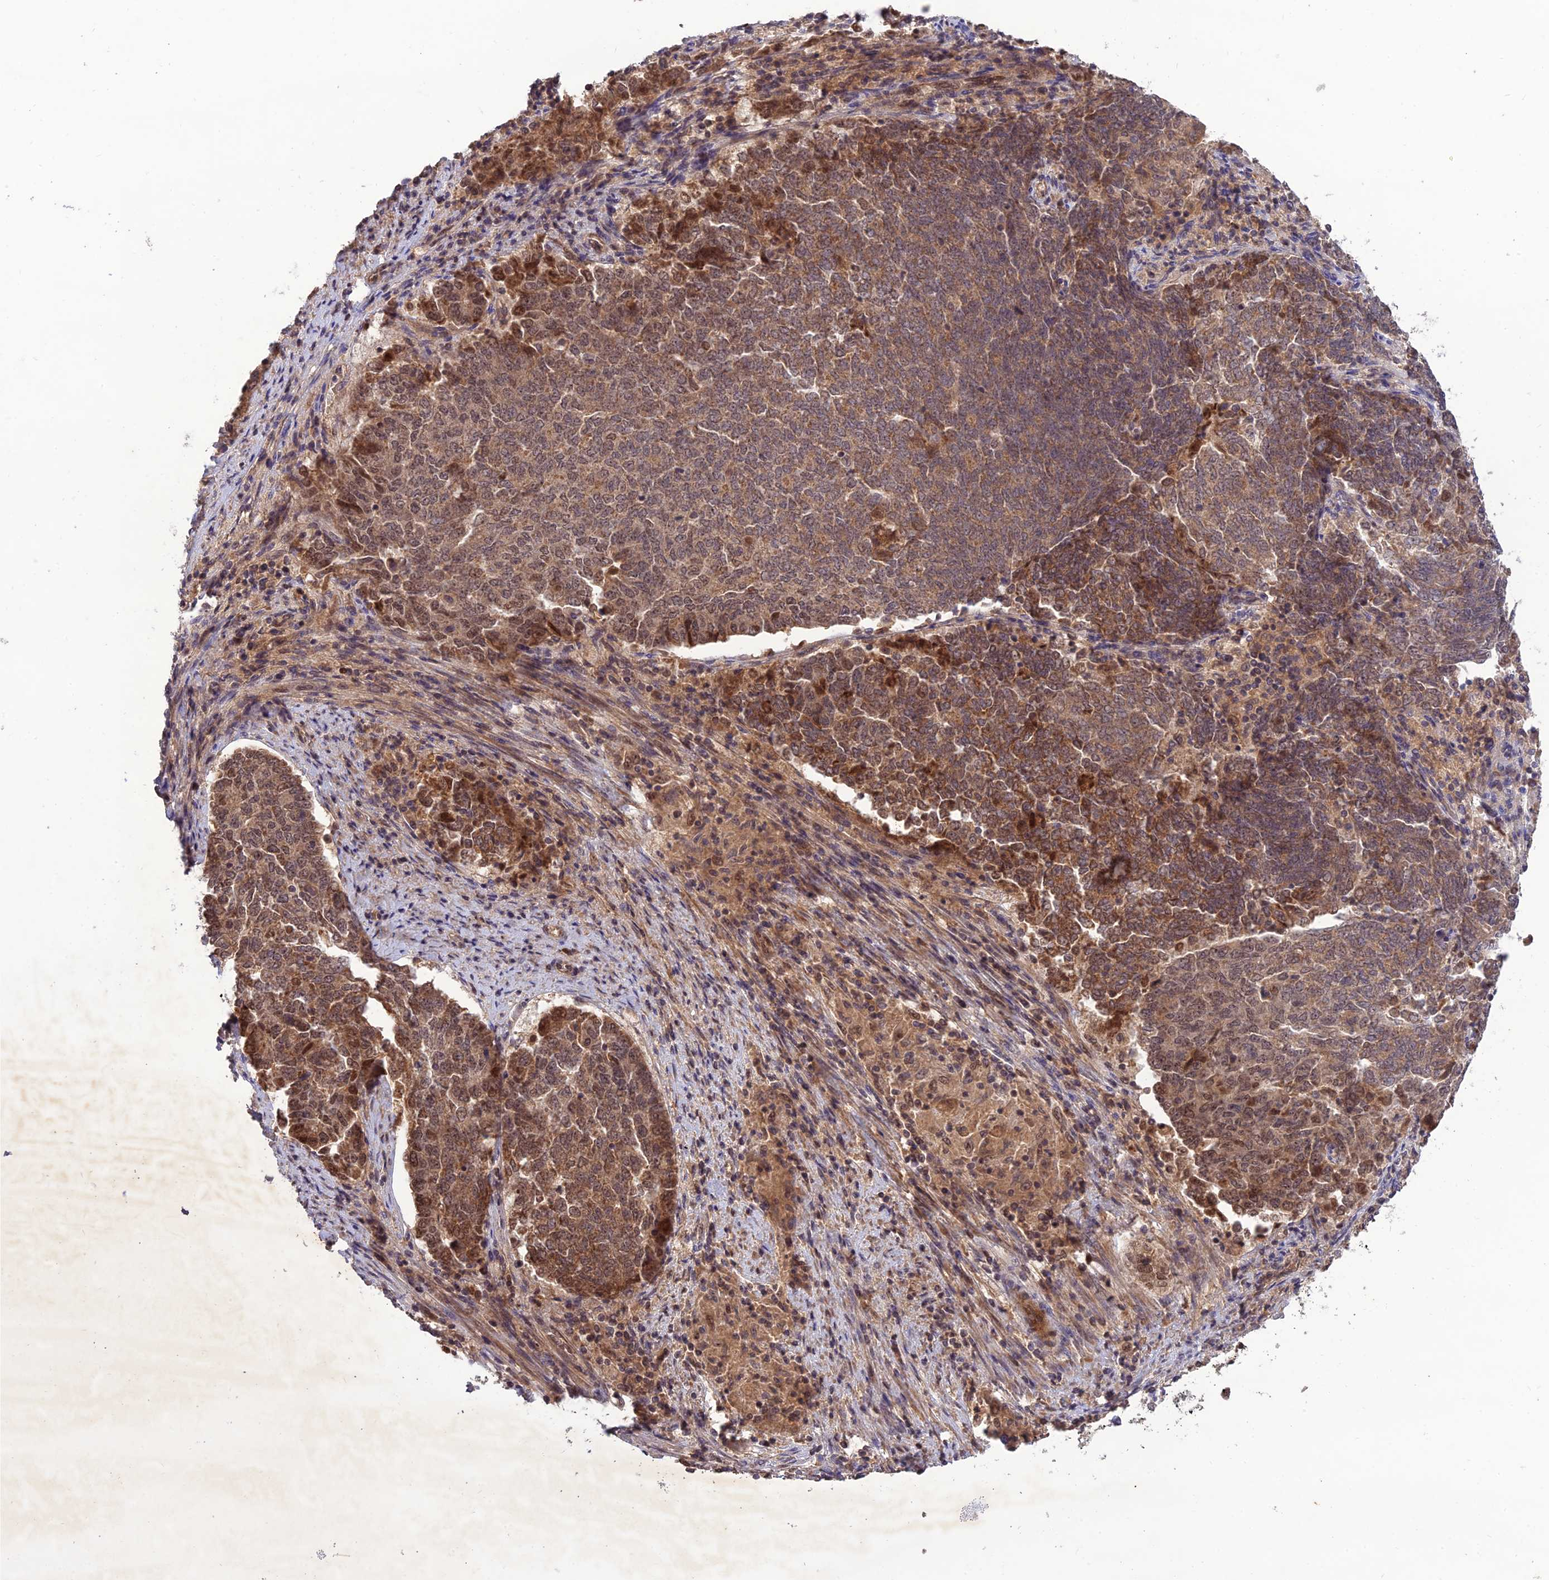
{"staining": {"intensity": "moderate", "quantity": ">75%", "location": "cytoplasmic/membranous,nuclear"}, "tissue": "endometrial cancer", "cell_type": "Tumor cells", "image_type": "cancer", "snomed": [{"axis": "morphology", "description": "Adenocarcinoma, NOS"}, {"axis": "topography", "description": "Endometrium"}], "caption": "This image demonstrates immunohistochemistry staining of endometrial cancer (adenocarcinoma), with medium moderate cytoplasmic/membranous and nuclear expression in approximately >75% of tumor cells.", "gene": "REV1", "patient": {"sex": "female", "age": 80}}